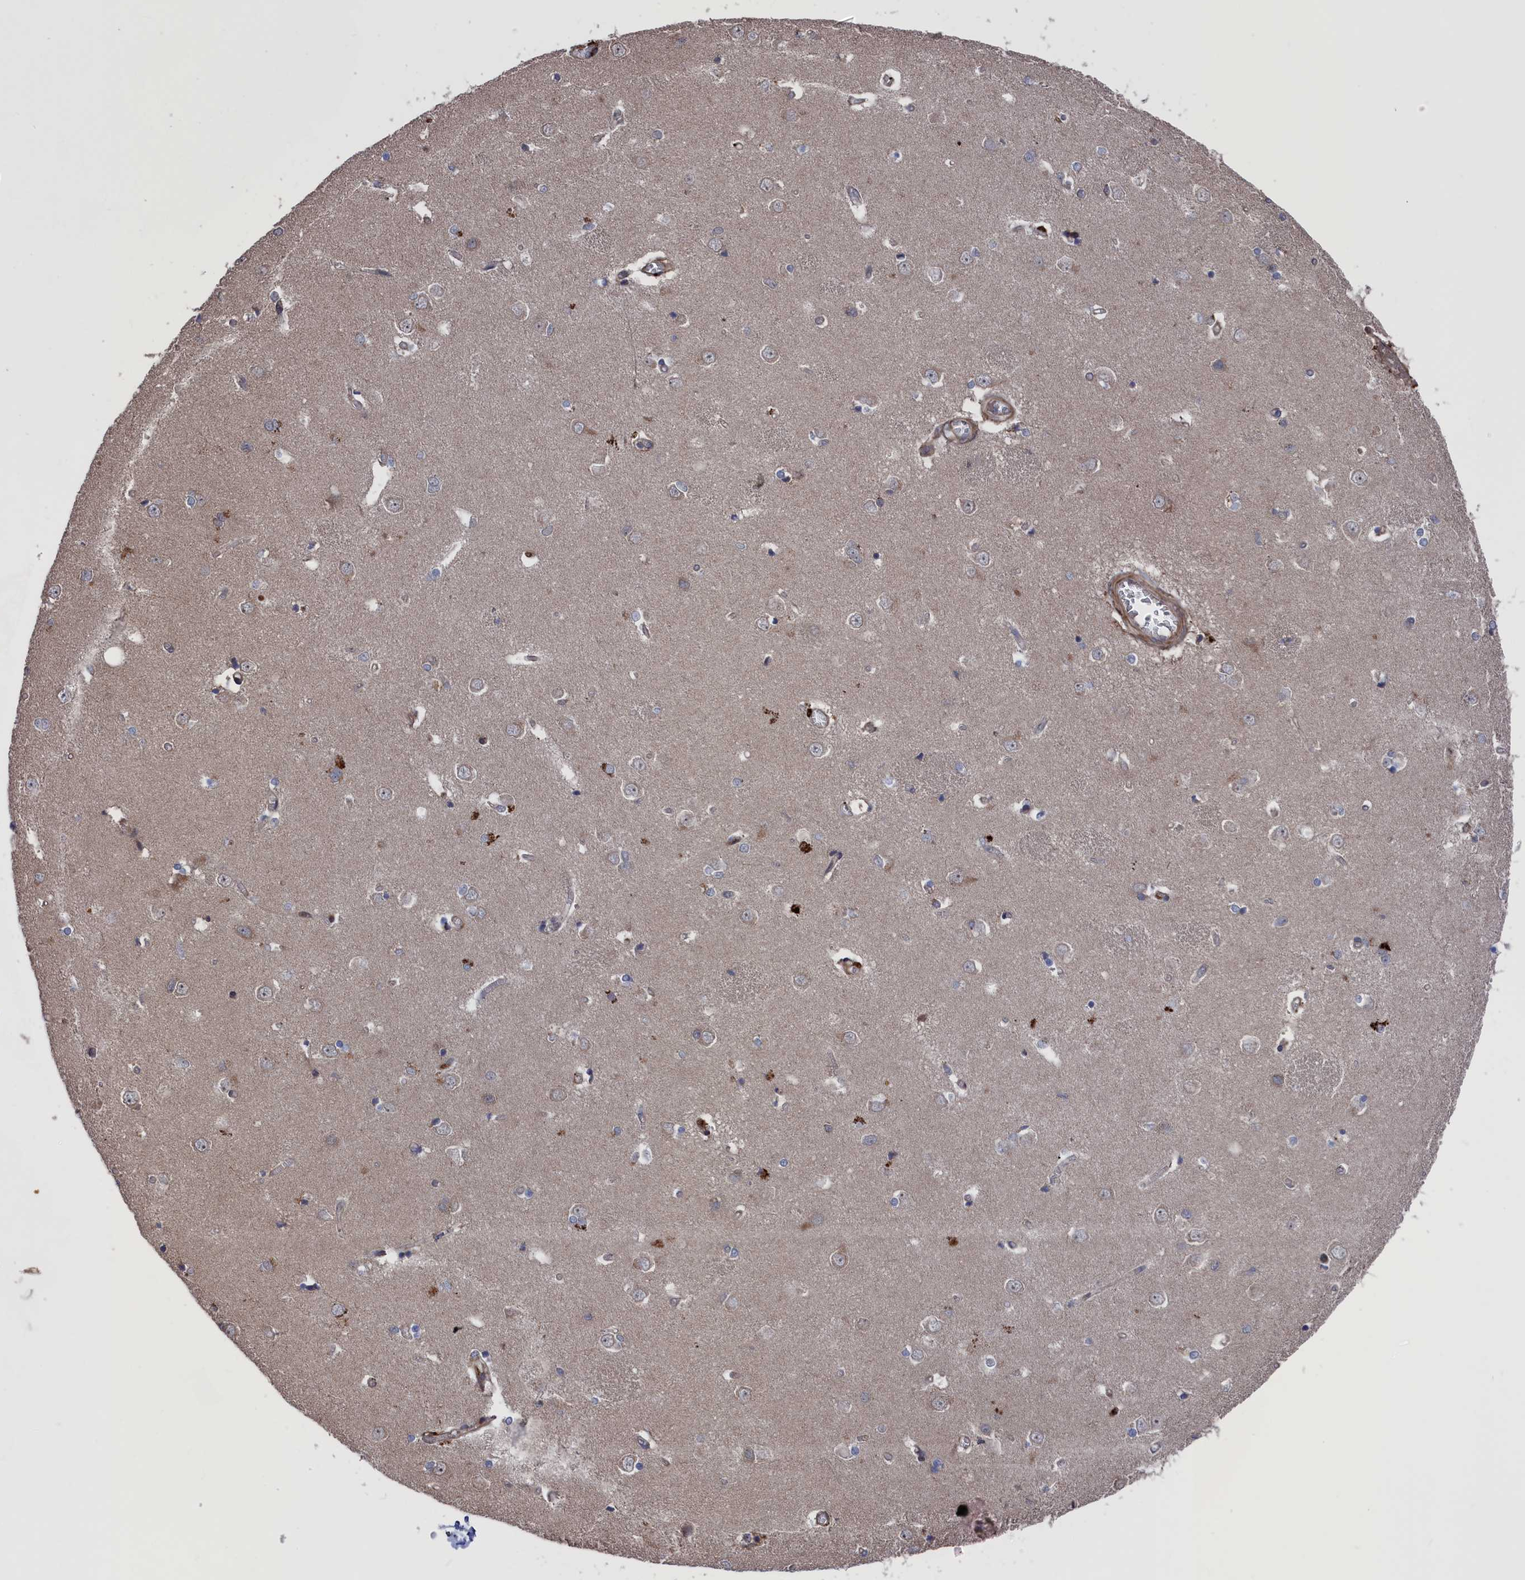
{"staining": {"intensity": "moderate", "quantity": "<25%", "location": "cytoplasmic/membranous"}, "tissue": "caudate", "cell_type": "Glial cells", "image_type": "normal", "snomed": [{"axis": "morphology", "description": "Normal tissue, NOS"}, {"axis": "topography", "description": "Lateral ventricle wall"}], "caption": "Unremarkable caudate was stained to show a protein in brown. There is low levels of moderate cytoplasmic/membranous staining in approximately <25% of glial cells.", "gene": "PLA2G15", "patient": {"sex": "male", "age": 37}}